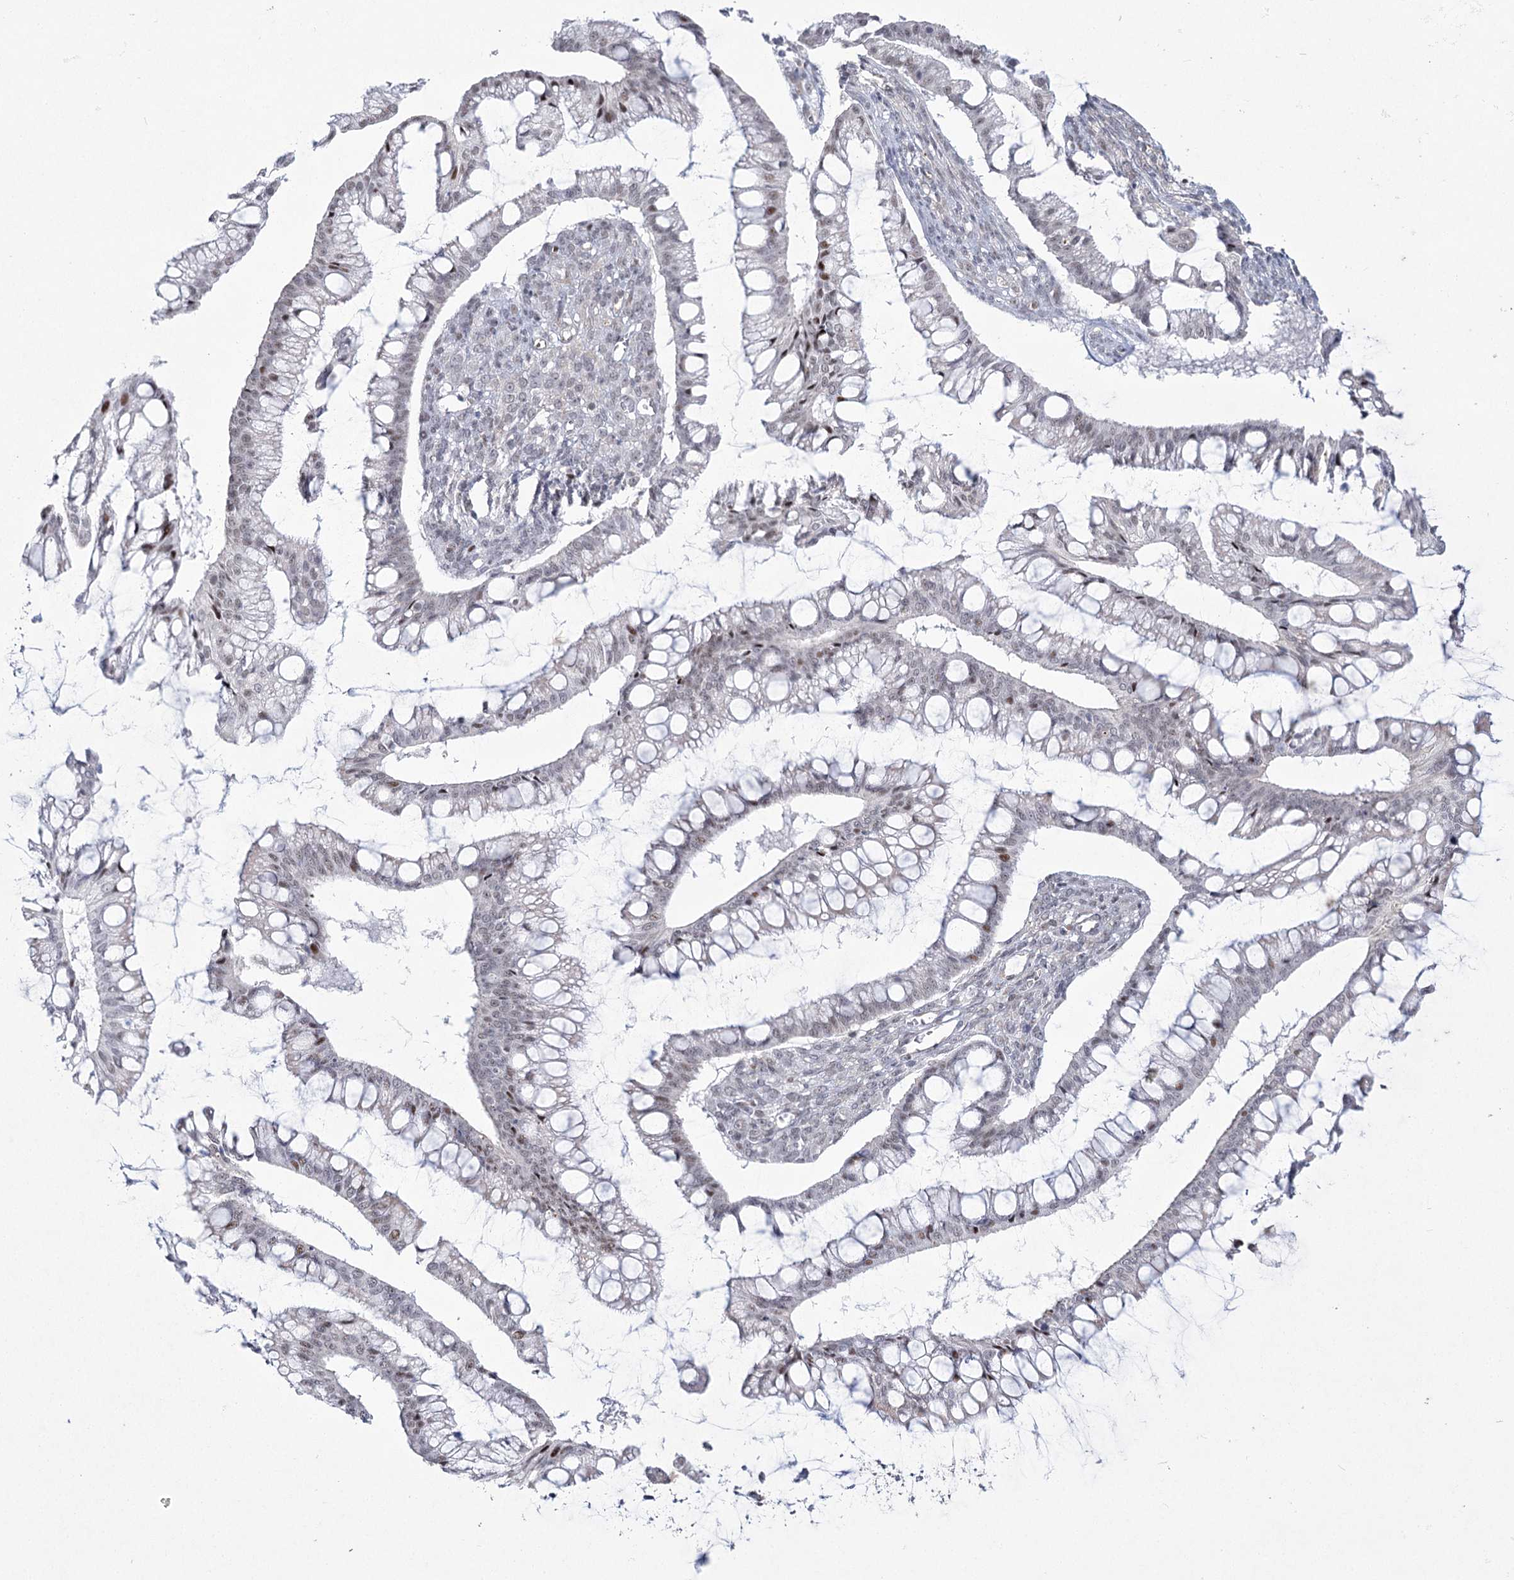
{"staining": {"intensity": "moderate", "quantity": "<25%", "location": "nuclear"}, "tissue": "ovarian cancer", "cell_type": "Tumor cells", "image_type": "cancer", "snomed": [{"axis": "morphology", "description": "Cystadenocarcinoma, mucinous, NOS"}, {"axis": "topography", "description": "Ovary"}], "caption": "IHC (DAB (3,3'-diaminobenzidine)) staining of ovarian mucinous cystadenocarcinoma reveals moderate nuclear protein staining in about <25% of tumor cells. (DAB = brown stain, brightfield microscopy at high magnification).", "gene": "YBX3", "patient": {"sex": "female", "age": 73}}